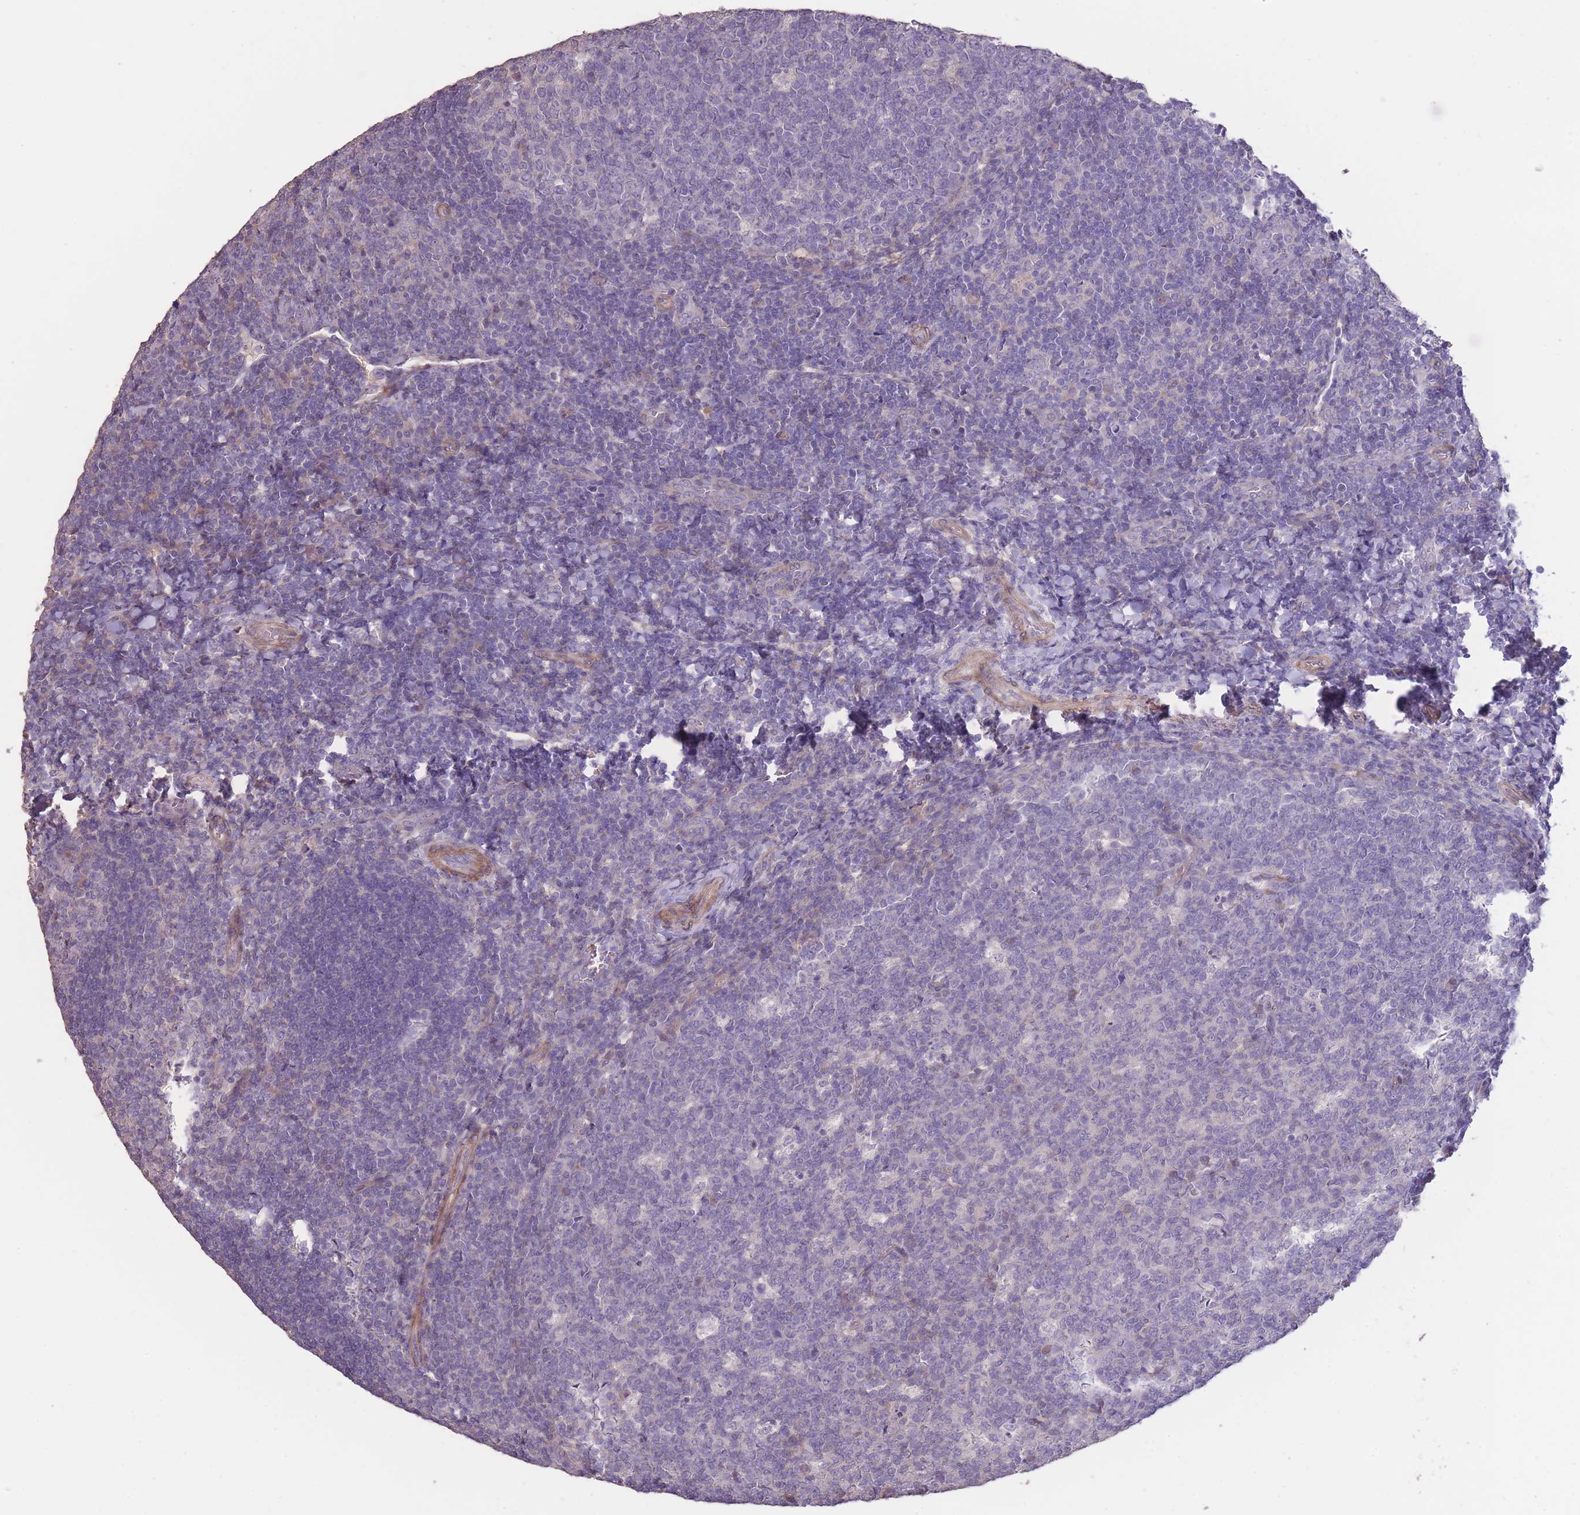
{"staining": {"intensity": "negative", "quantity": "none", "location": "none"}, "tissue": "tonsil", "cell_type": "Germinal center cells", "image_type": "normal", "snomed": [{"axis": "morphology", "description": "Normal tissue, NOS"}, {"axis": "topography", "description": "Tonsil"}], "caption": "Immunohistochemistry (IHC) histopathology image of benign human tonsil stained for a protein (brown), which shows no expression in germinal center cells. (Brightfield microscopy of DAB (3,3'-diaminobenzidine) immunohistochemistry (IHC) at high magnification).", "gene": "RSPH10B2", "patient": {"sex": "male", "age": 17}}